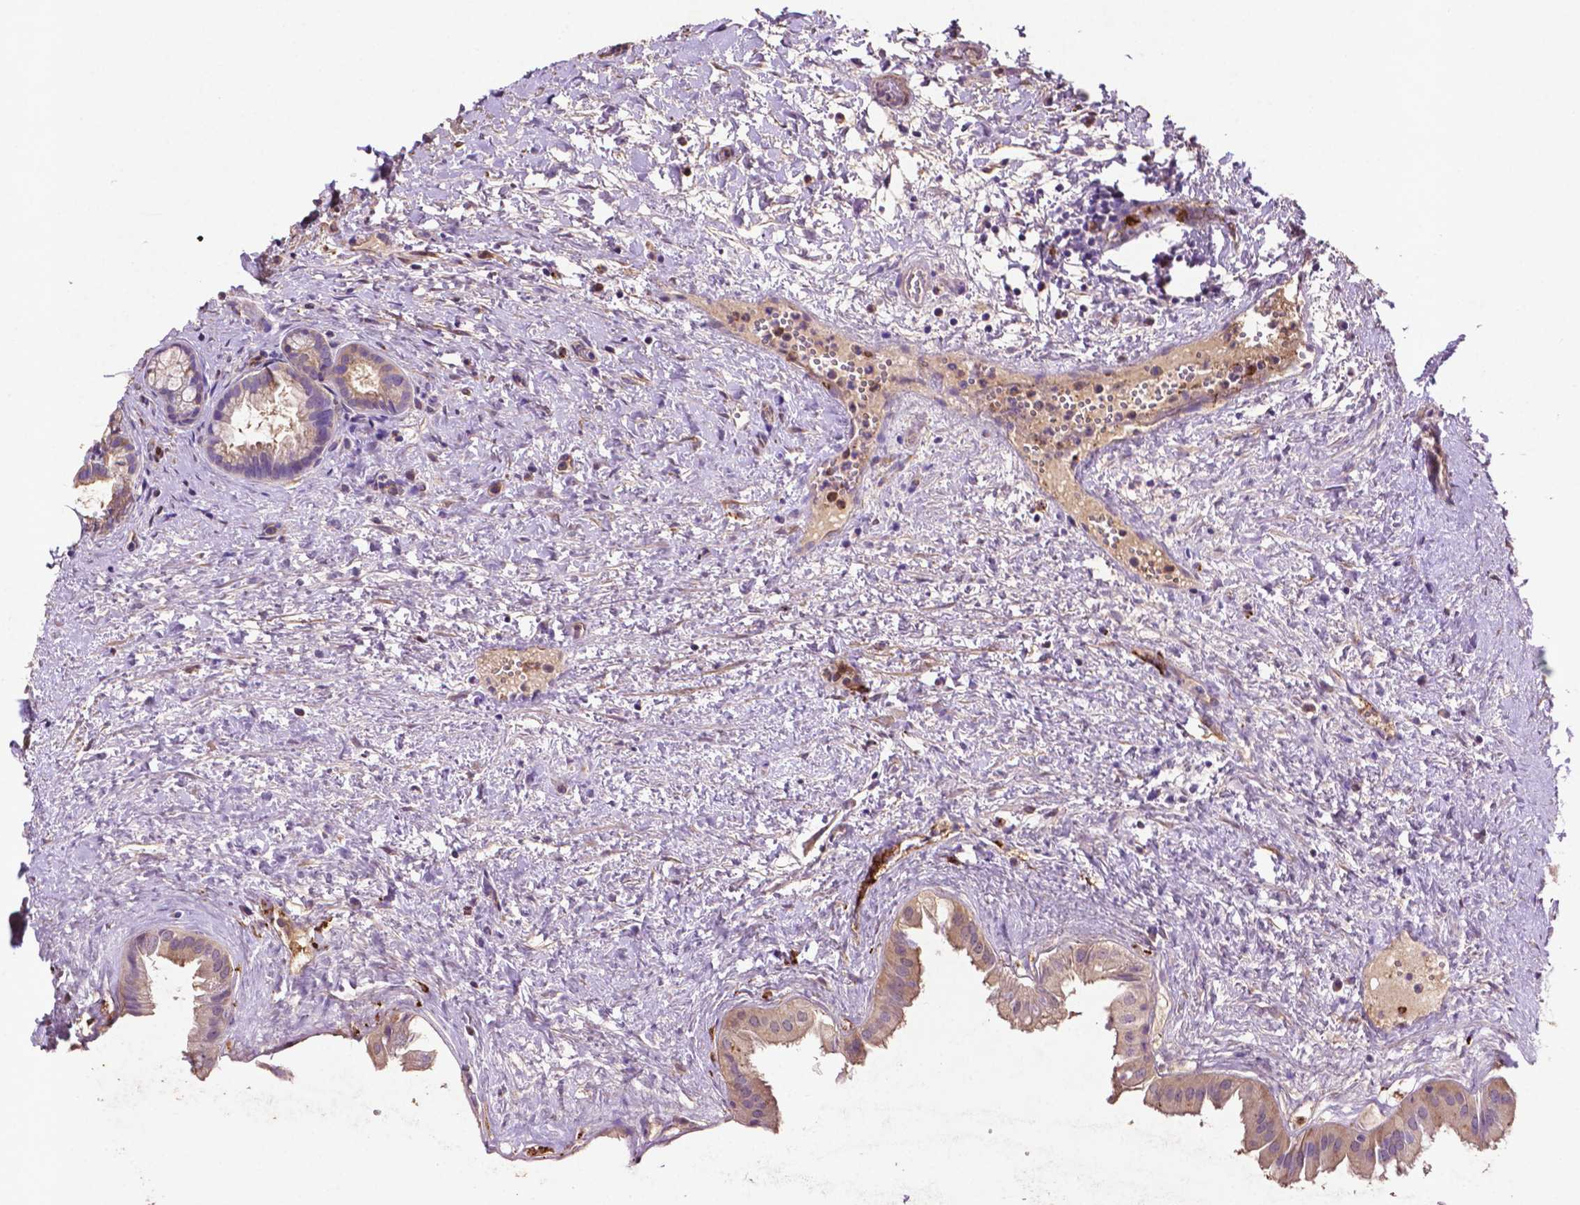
{"staining": {"intensity": "weak", "quantity": "25%-75%", "location": "cytoplasmic/membranous"}, "tissue": "gallbladder", "cell_type": "Glandular cells", "image_type": "normal", "snomed": [{"axis": "morphology", "description": "Normal tissue, NOS"}, {"axis": "topography", "description": "Gallbladder"}], "caption": "DAB (3,3'-diaminobenzidine) immunohistochemical staining of normal human gallbladder shows weak cytoplasmic/membranous protein positivity in approximately 25%-75% of glandular cells.", "gene": "GDPD5", "patient": {"sex": "male", "age": 70}}